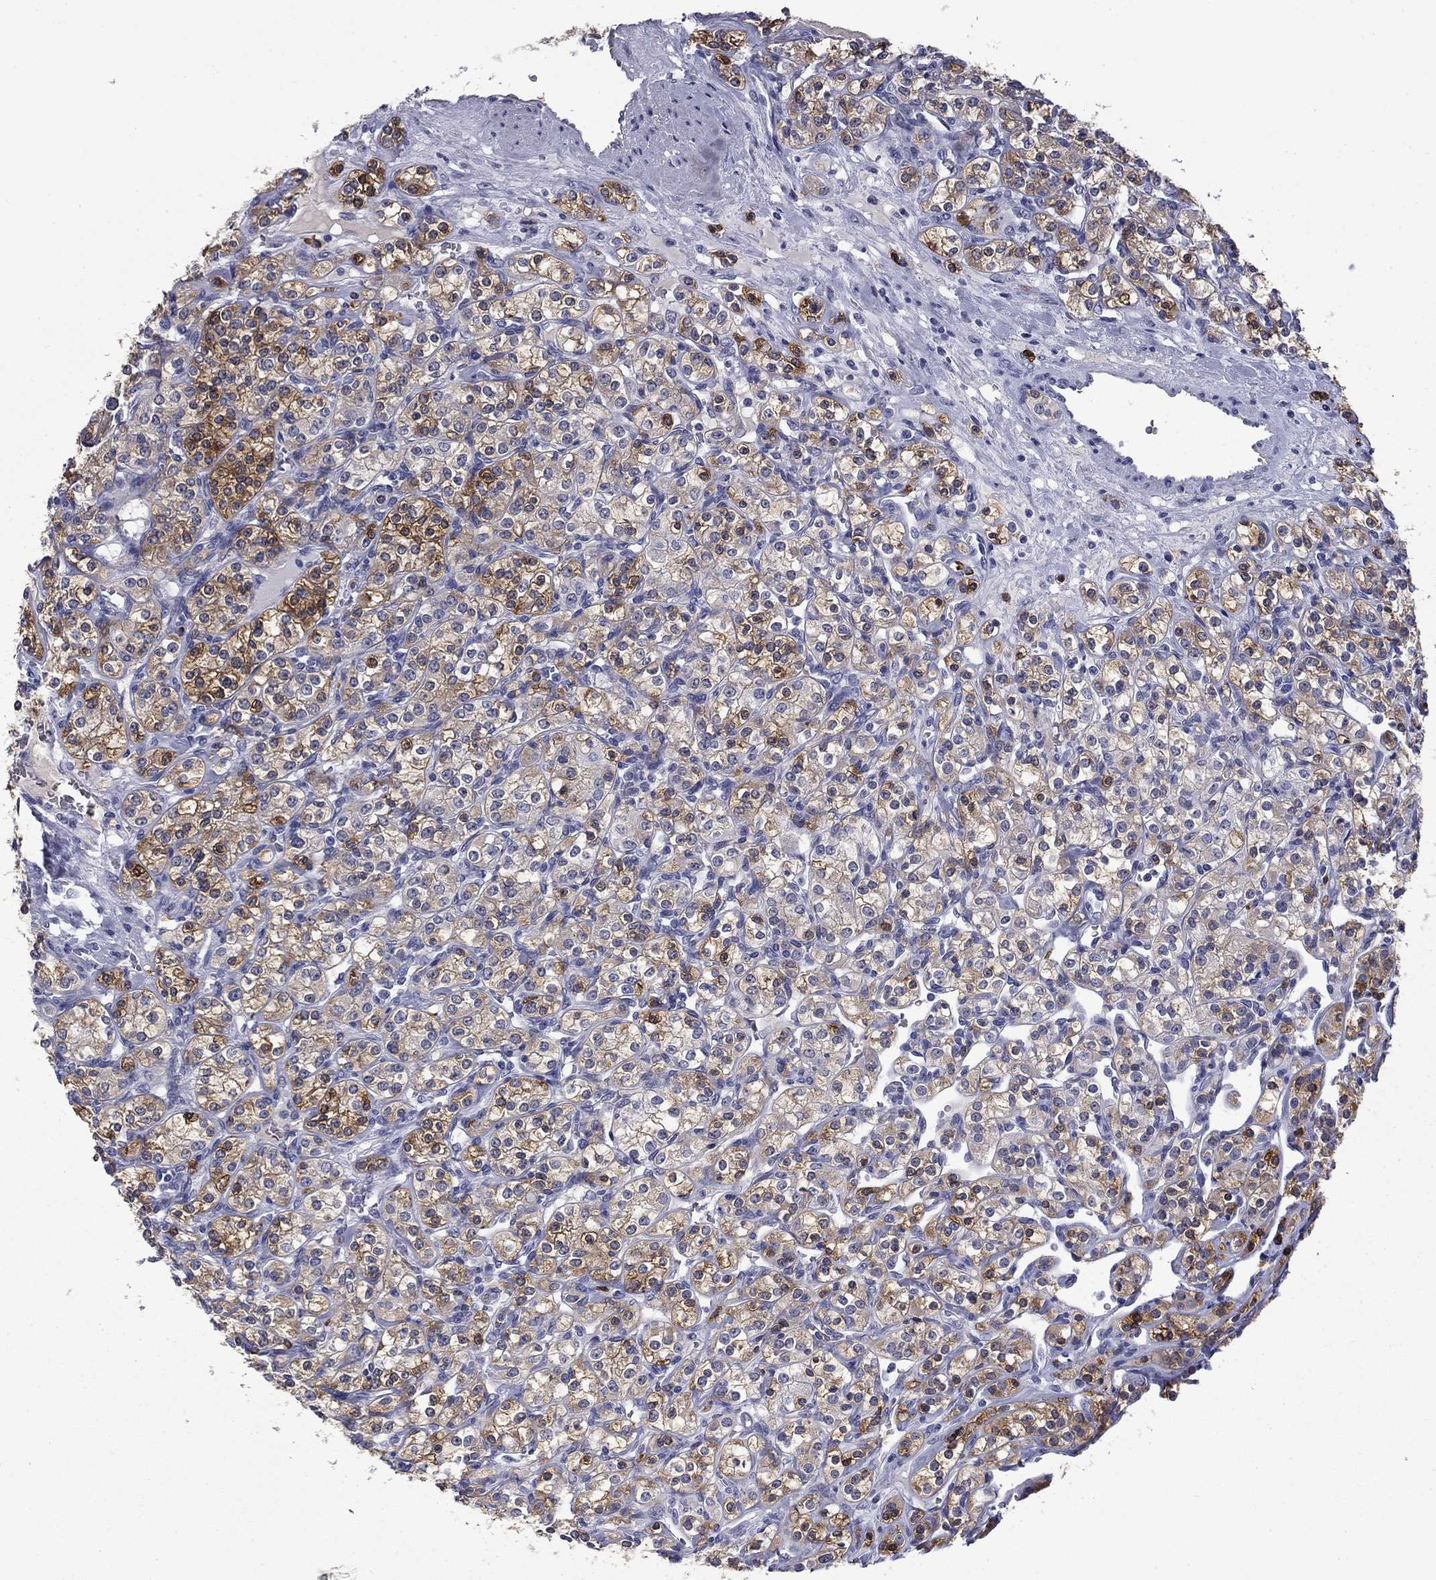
{"staining": {"intensity": "strong", "quantity": "<25%", "location": "cytoplasmic/membranous"}, "tissue": "renal cancer", "cell_type": "Tumor cells", "image_type": "cancer", "snomed": [{"axis": "morphology", "description": "Adenocarcinoma, NOS"}, {"axis": "topography", "description": "Kidney"}], "caption": "A histopathology image of human renal cancer stained for a protein displays strong cytoplasmic/membranous brown staining in tumor cells. (Stains: DAB in brown, nuclei in blue, Microscopy: brightfield microscopy at high magnification).", "gene": "BCL2L14", "patient": {"sex": "male", "age": 77}}